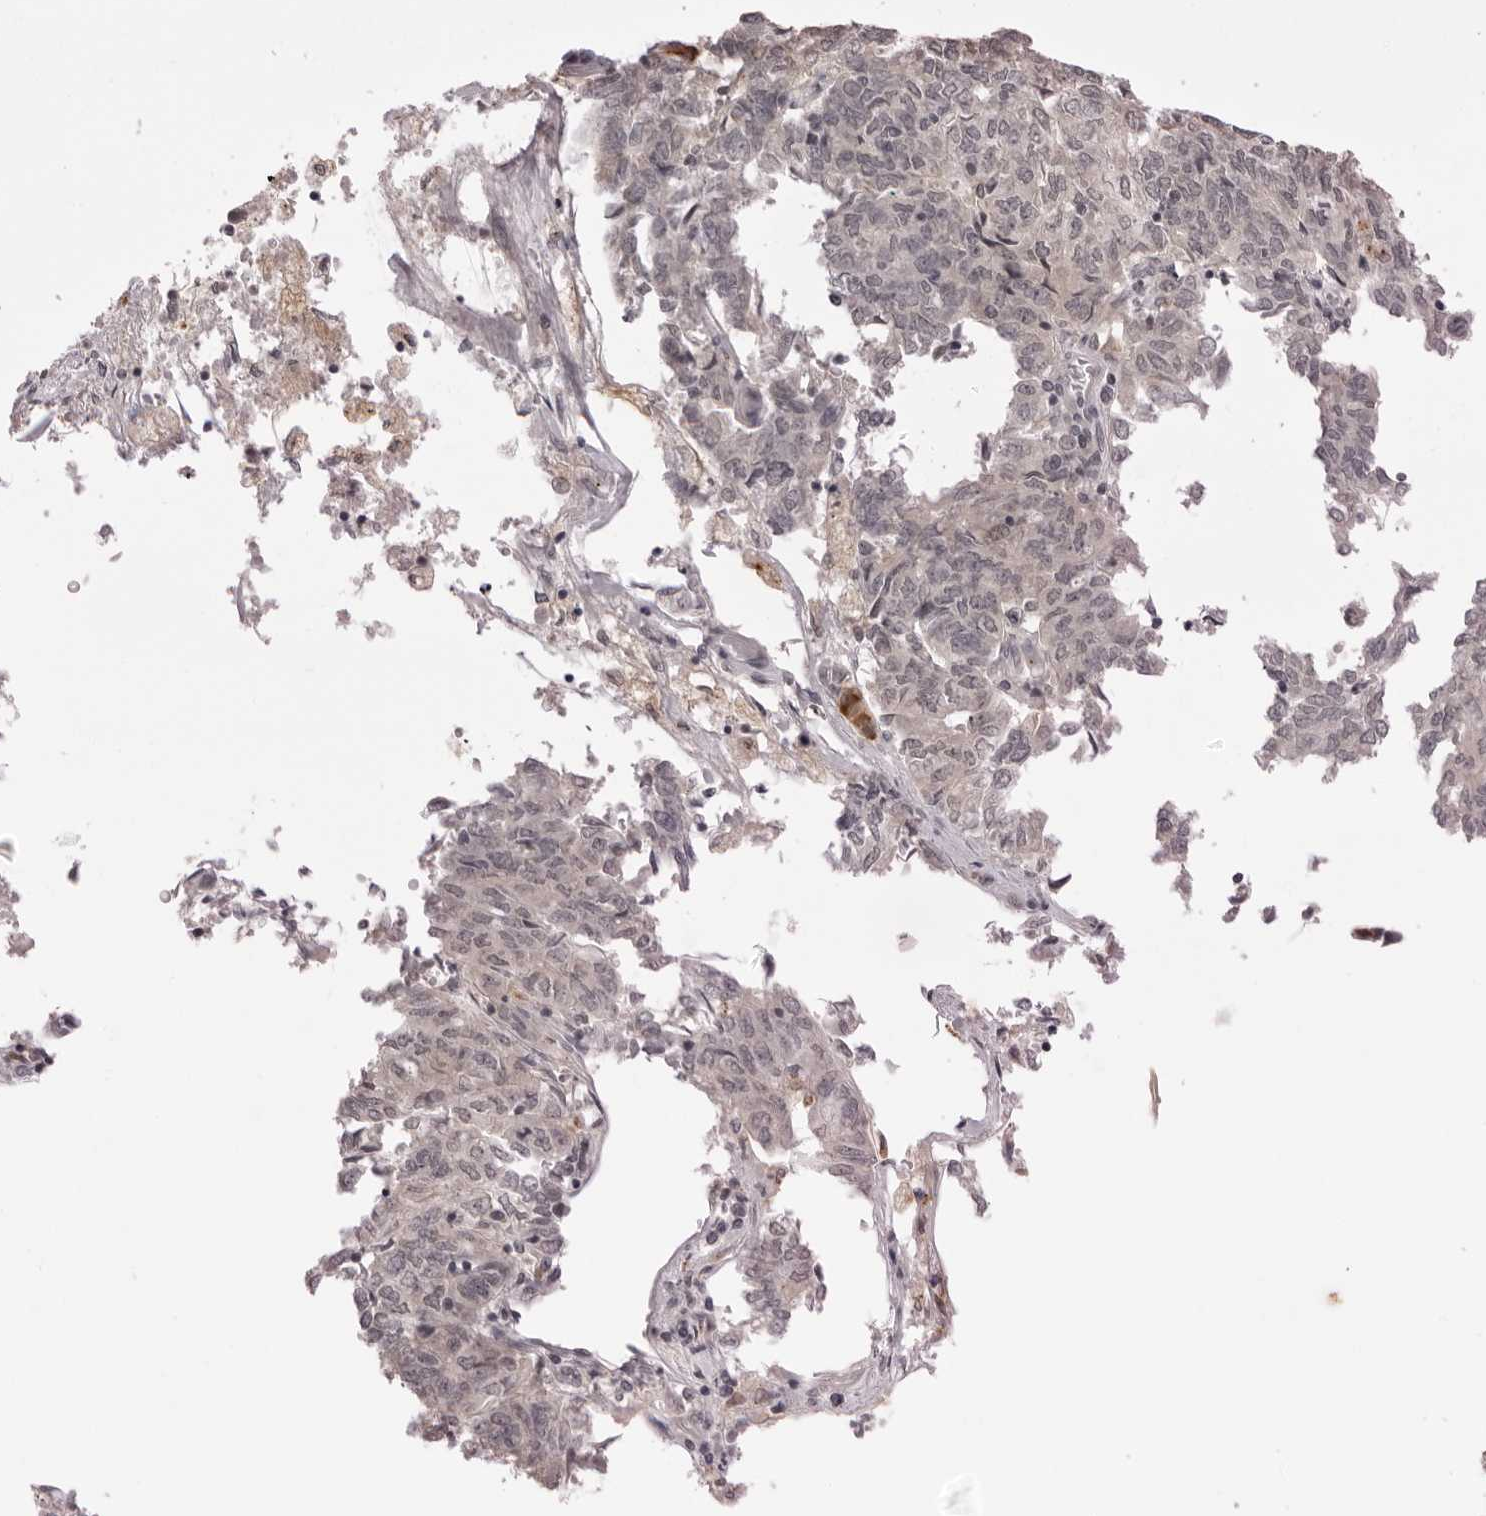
{"staining": {"intensity": "negative", "quantity": "none", "location": "none"}, "tissue": "endometrial cancer", "cell_type": "Tumor cells", "image_type": "cancer", "snomed": [{"axis": "morphology", "description": "Adenocarcinoma, NOS"}, {"axis": "topography", "description": "Endometrium"}], "caption": "Adenocarcinoma (endometrial) was stained to show a protein in brown. There is no significant positivity in tumor cells.", "gene": "PRUNE1", "patient": {"sex": "female", "age": 80}}